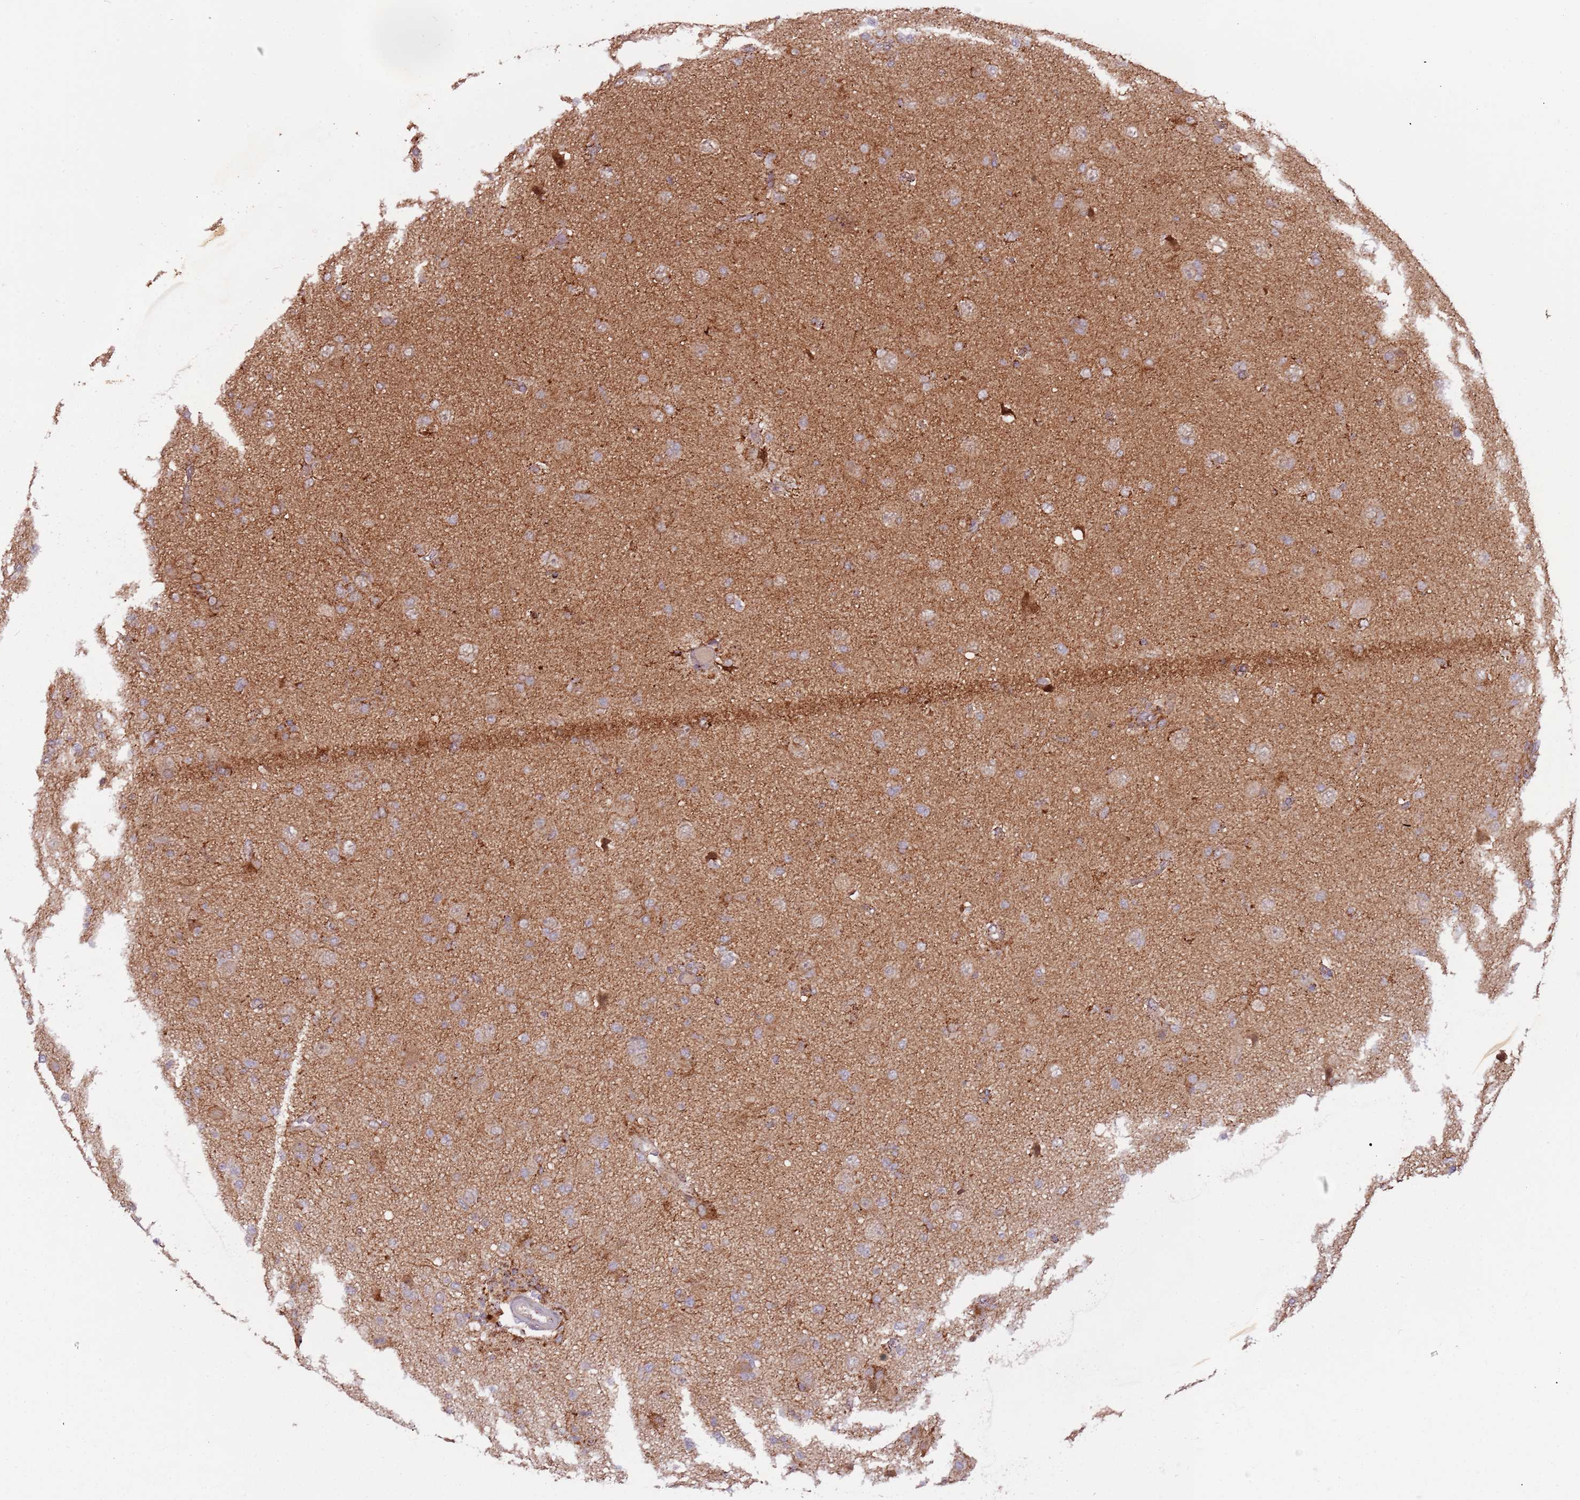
{"staining": {"intensity": "moderate", "quantity": ">75%", "location": "cytoplasmic/membranous"}, "tissue": "glioma", "cell_type": "Tumor cells", "image_type": "cancer", "snomed": [{"axis": "morphology", "description": "Glioma, malignant, High grade"}, {"axis": "topography", "description": "Brain"}], "caption": "A photomicrograph of human high-grade glioma (malignant) stained for a protein exhibits moderate cytoplasmic/membranous brown staining in tumor cells.", "gene": "ULK3", "patient": {"sex": "female", "age": 57}}